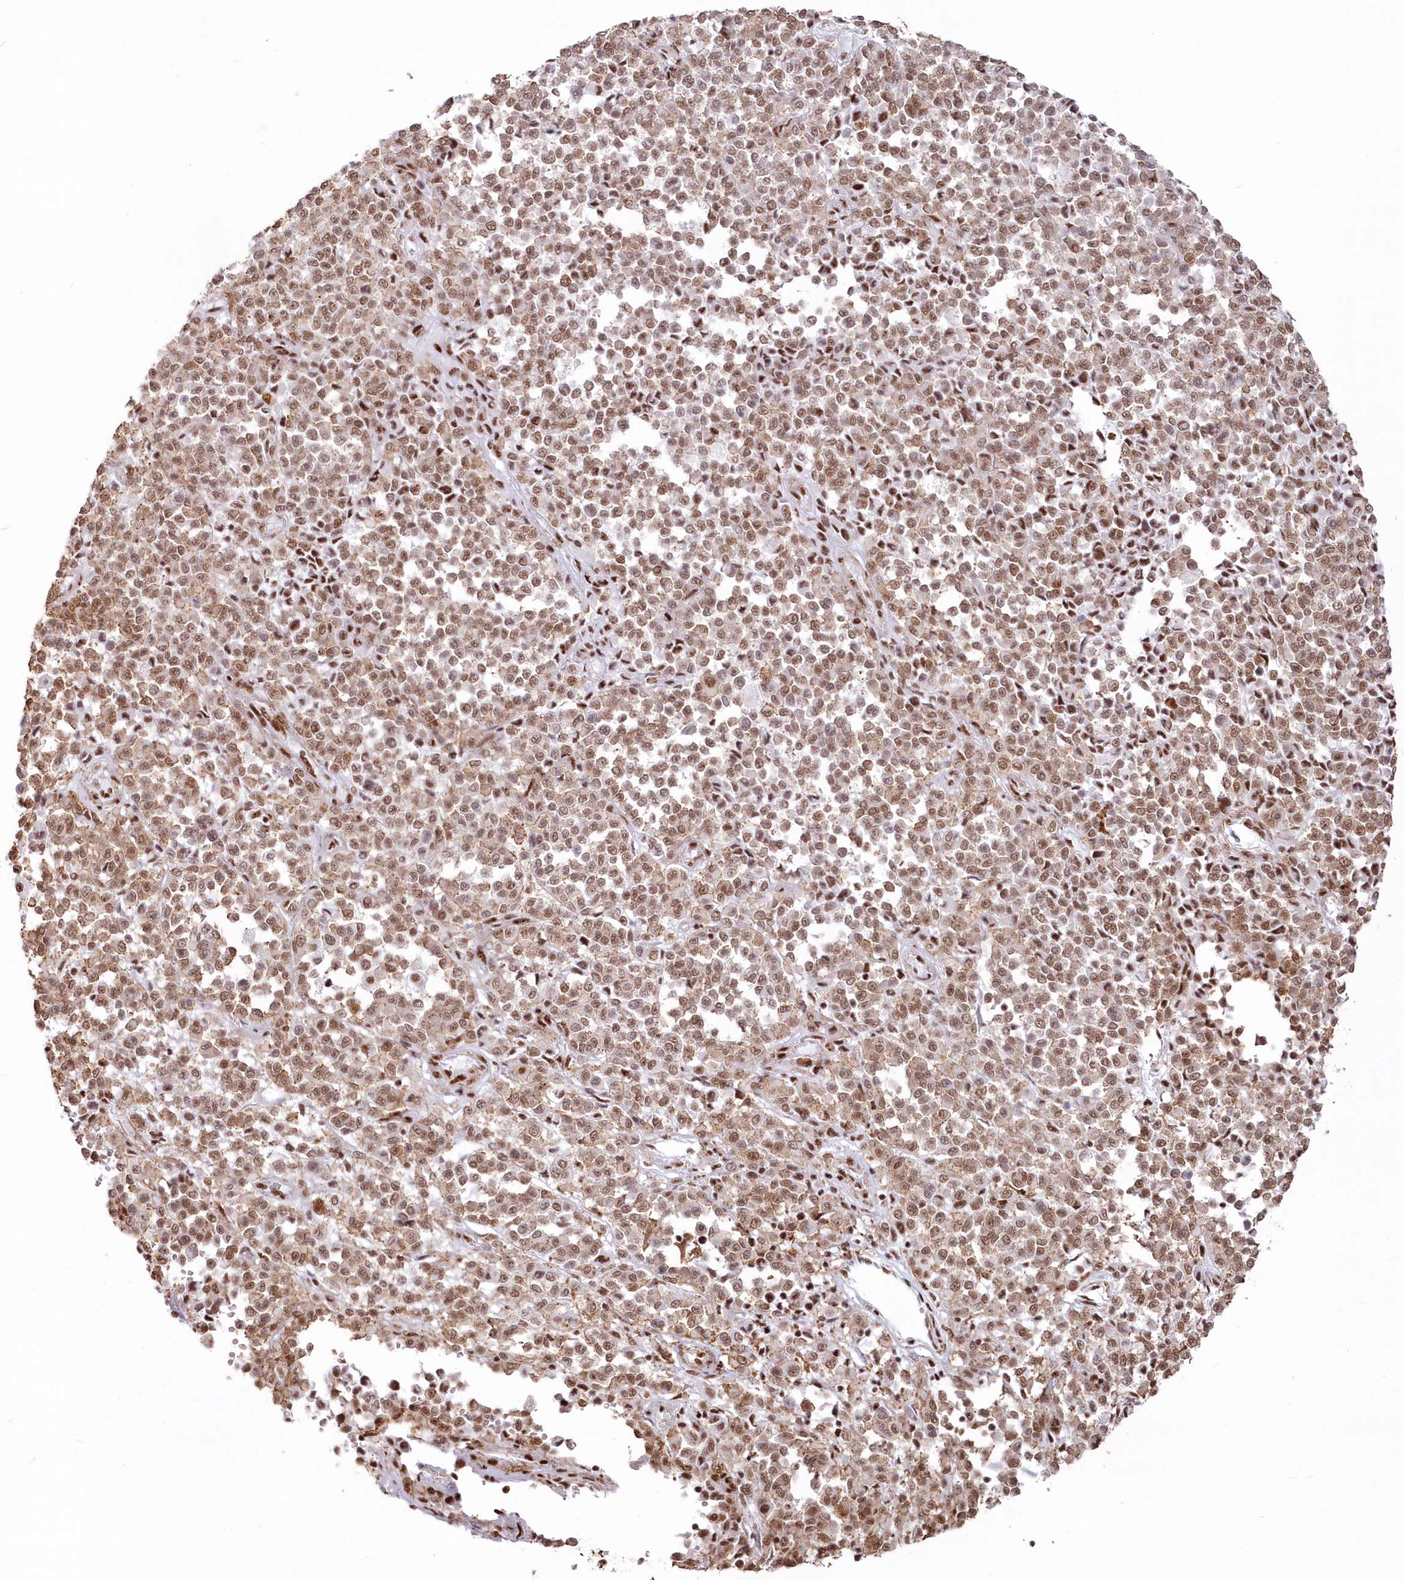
{"staining": {"intensity": "moderate", "quantity": ">75%", "location": "nuclear"}, "tissue": "melanoma", "cell_type": "Tumor cells", "image_type": "cancer", "snomed": [{"axis": "morphology", "description": "Malignant melanoma, Metastatic site"}, {"axis": "topography", "description": "Pancreas"}], "caption": "Immunohistochemistry (IHC) photomicrograph of malignant melanoma (metastatic site) stained for a protein (brown), which demonstrates medium levels of moderate nuclear positivity in about >75% of tumor cells.", "gene": "DDX46", "patient": {"sex": "female", "age": 30}}